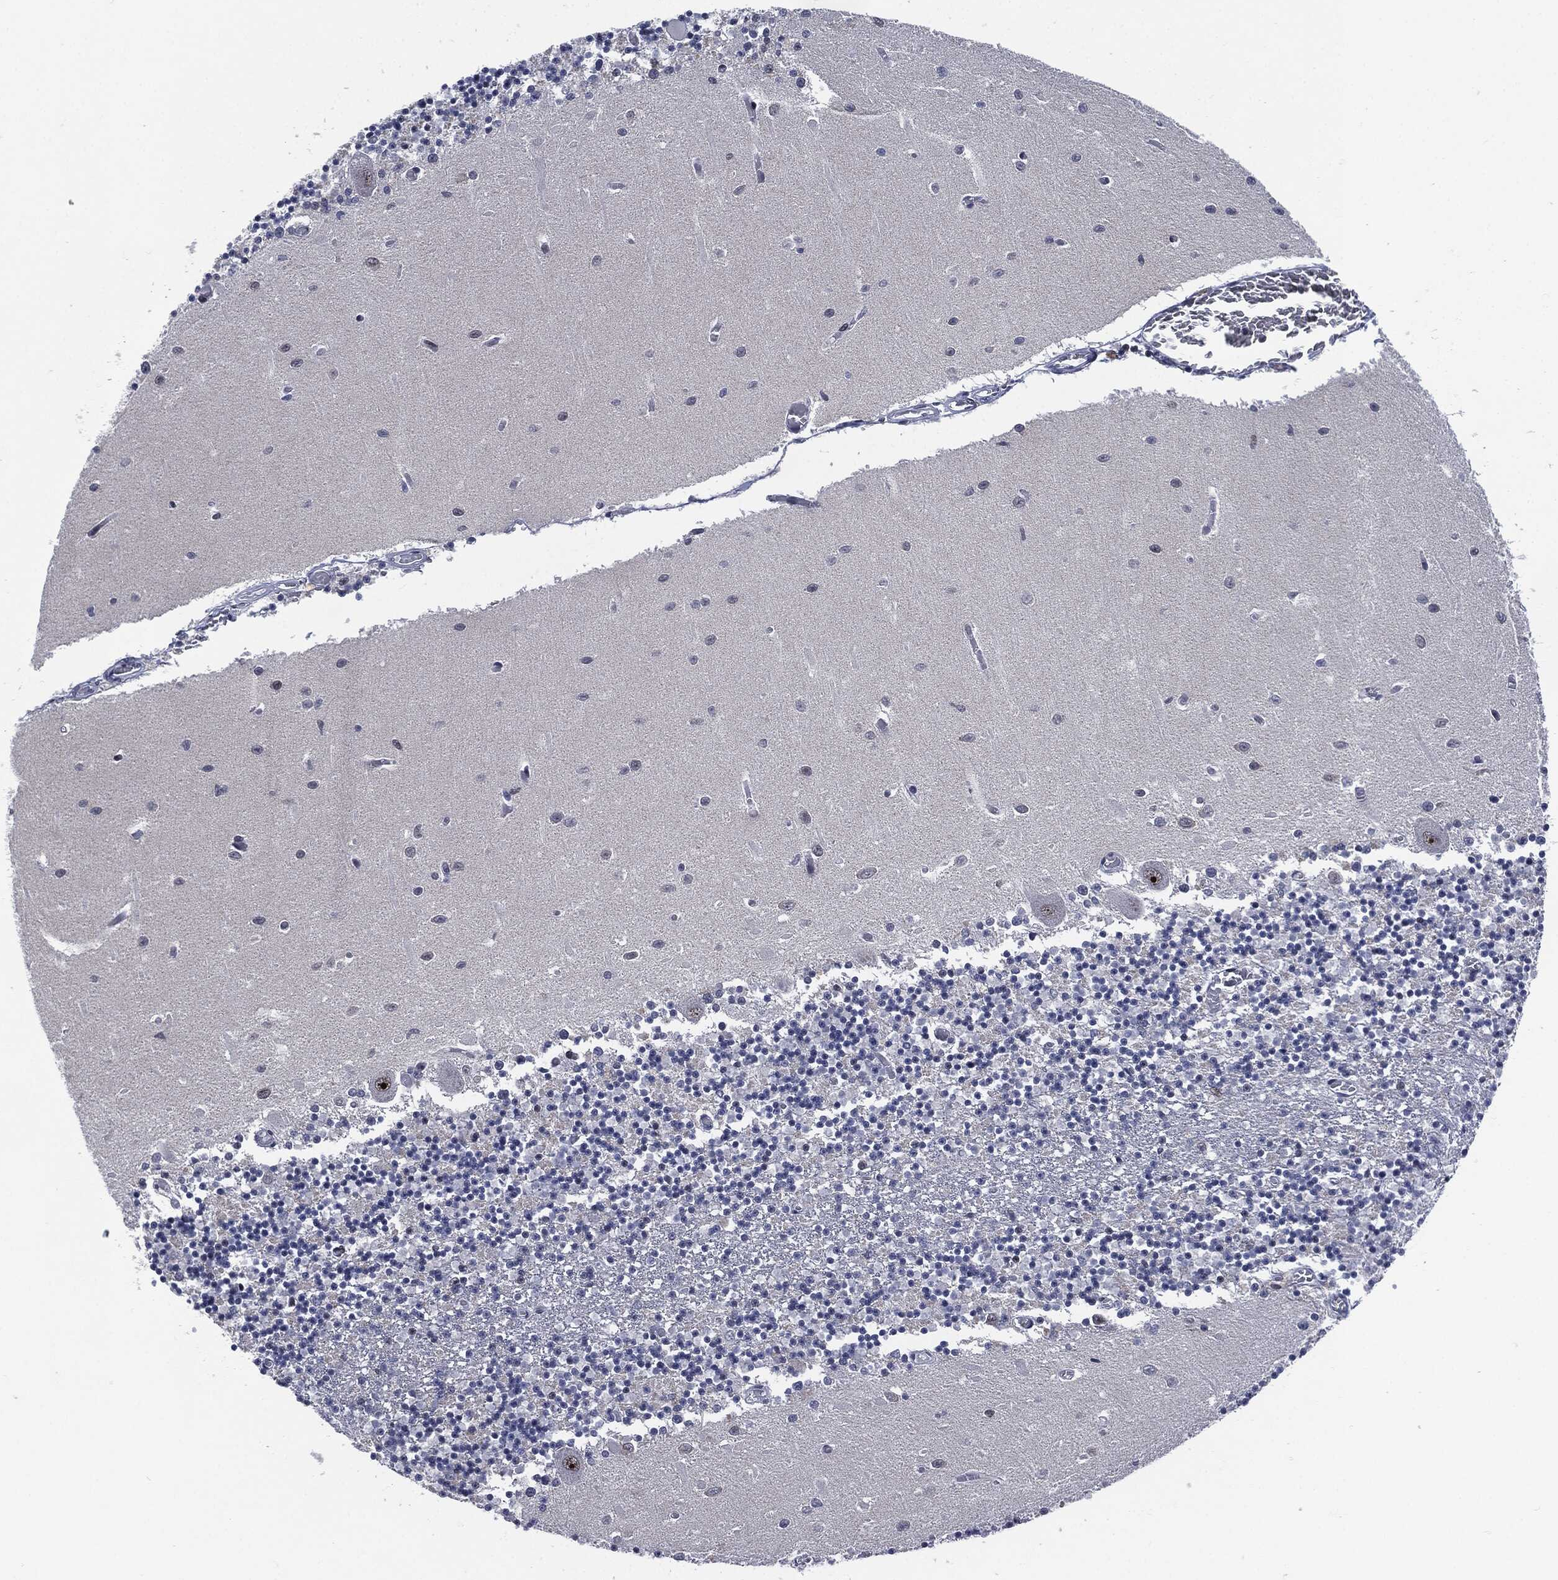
{"staining": {"intensity": "negative", "quantity": "none", "location": "none"}, "tissue": "cerebellum", "cell_type": "Cells in granular layer", "image_type": "normal", "snomed": [{"axis": "morphology", "description": "Normal tissue, NOS"}, {"axis": "topography", "description": "Cerebellum"}], "caption": "This photomicrograph is of unremarkable cerebellum stained with immunohistochemistry (IHC) to label a protein in brown with the nuclei are counter-stained blue. There is no staining in cells in granular layer. (DAB immunohistochemistry (IHC) with hematoxylin counter stain).", "gene": "AKT2", "patient": {"sex": "female", "age": 64}}